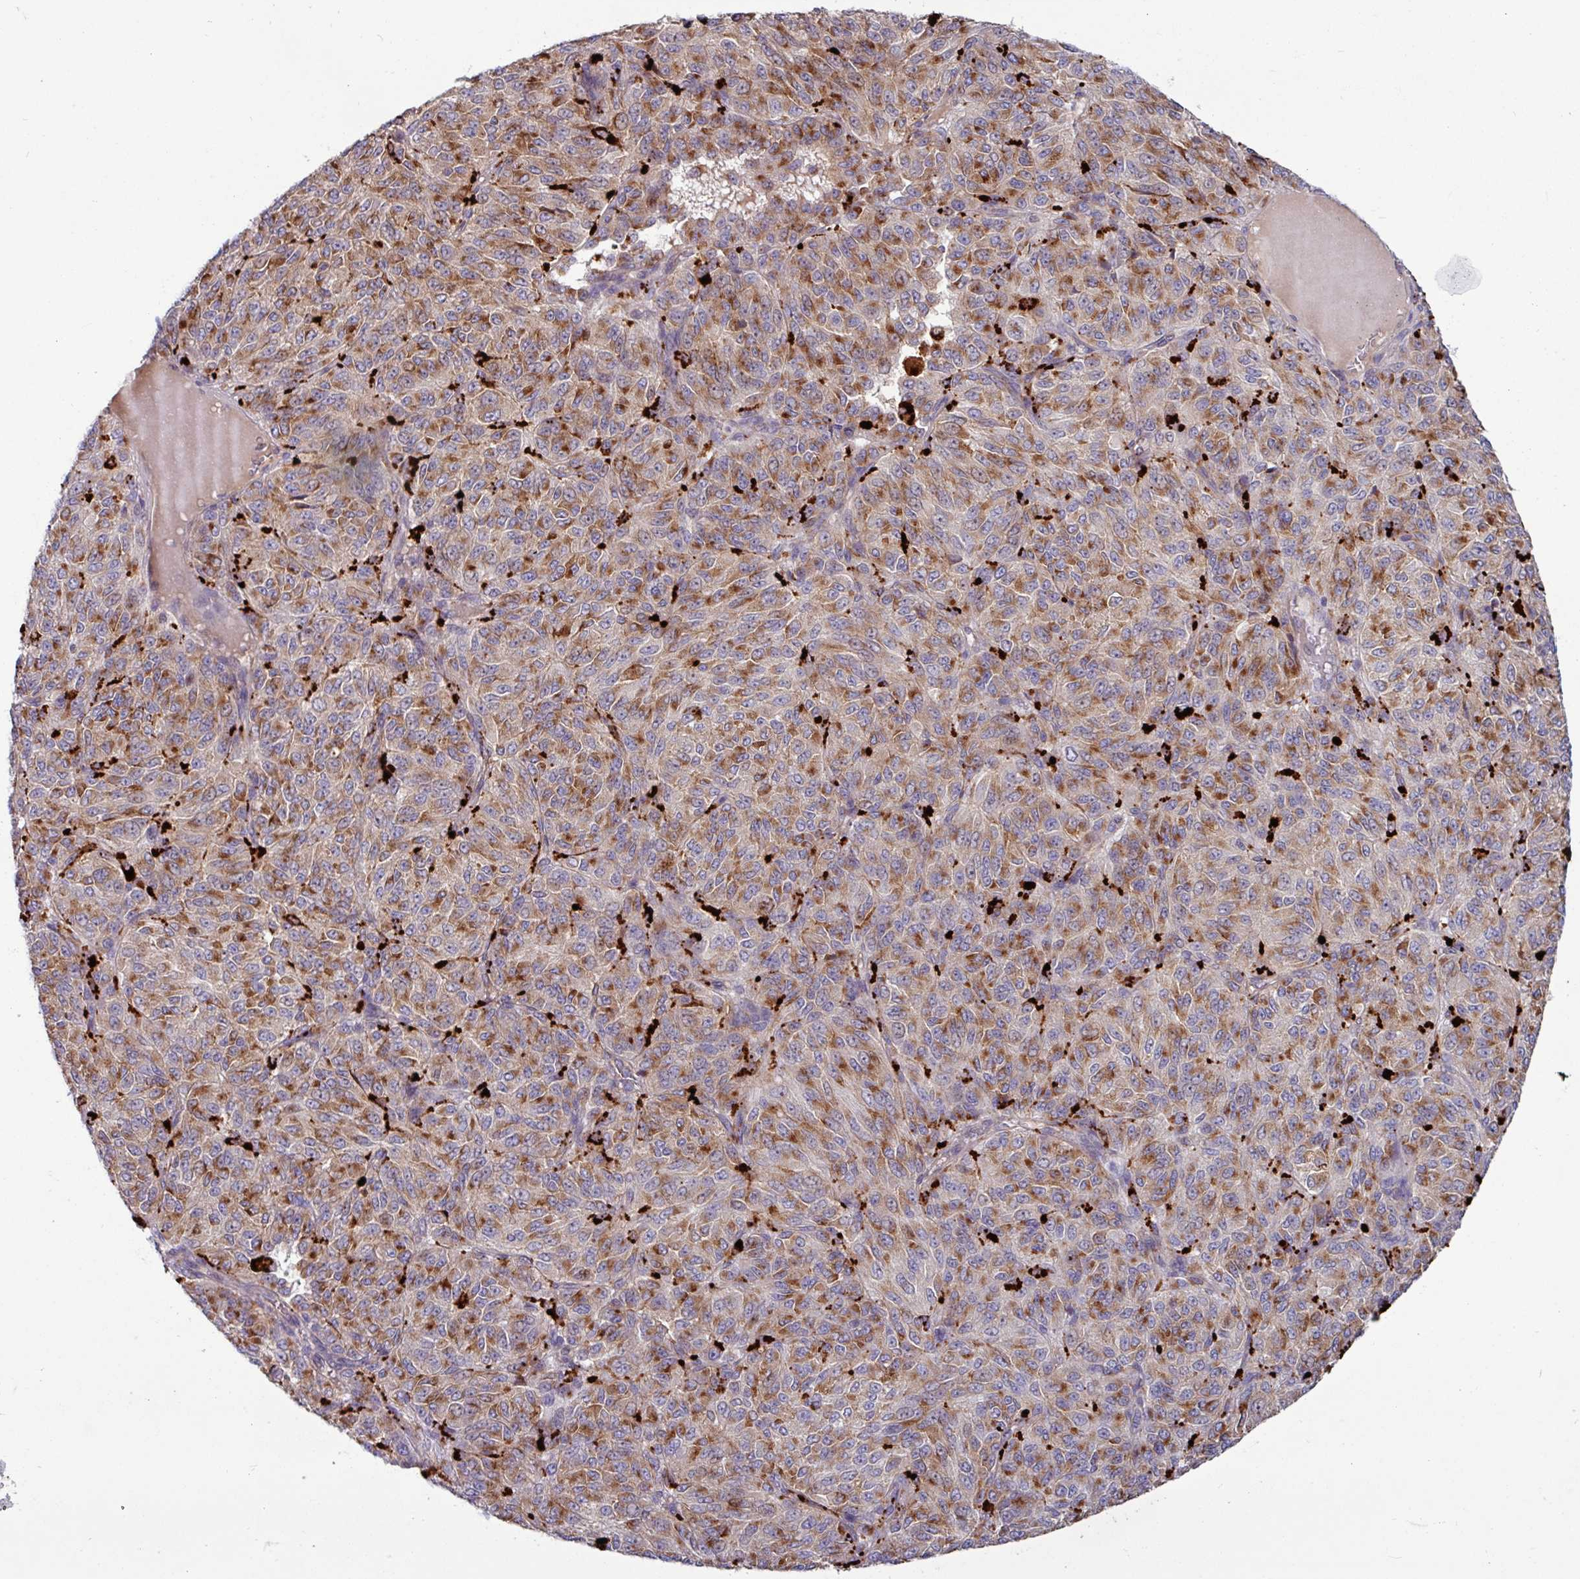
{"staining": {"intensity": "moderate", "quantity": ">75%", "location": "cytoplasmic/membranous"}, "tissue": "melanoma", "cell_type": "Tumor cells", "image_type": "cancer", "snomed": [{"axis": "morphology", "description": "Malignant melanoma, Metastatic site"}, {"axis": "topography", "description": "Brain"}], "caption": "Melanoma stained with immunohistochemistry (IHC) reveals moderate cytoplasmic/membranous positivity in approximately >75% of tumor cells.", "gene": "AMIGO2", "patient": {"sex": "female", "age": 56}}